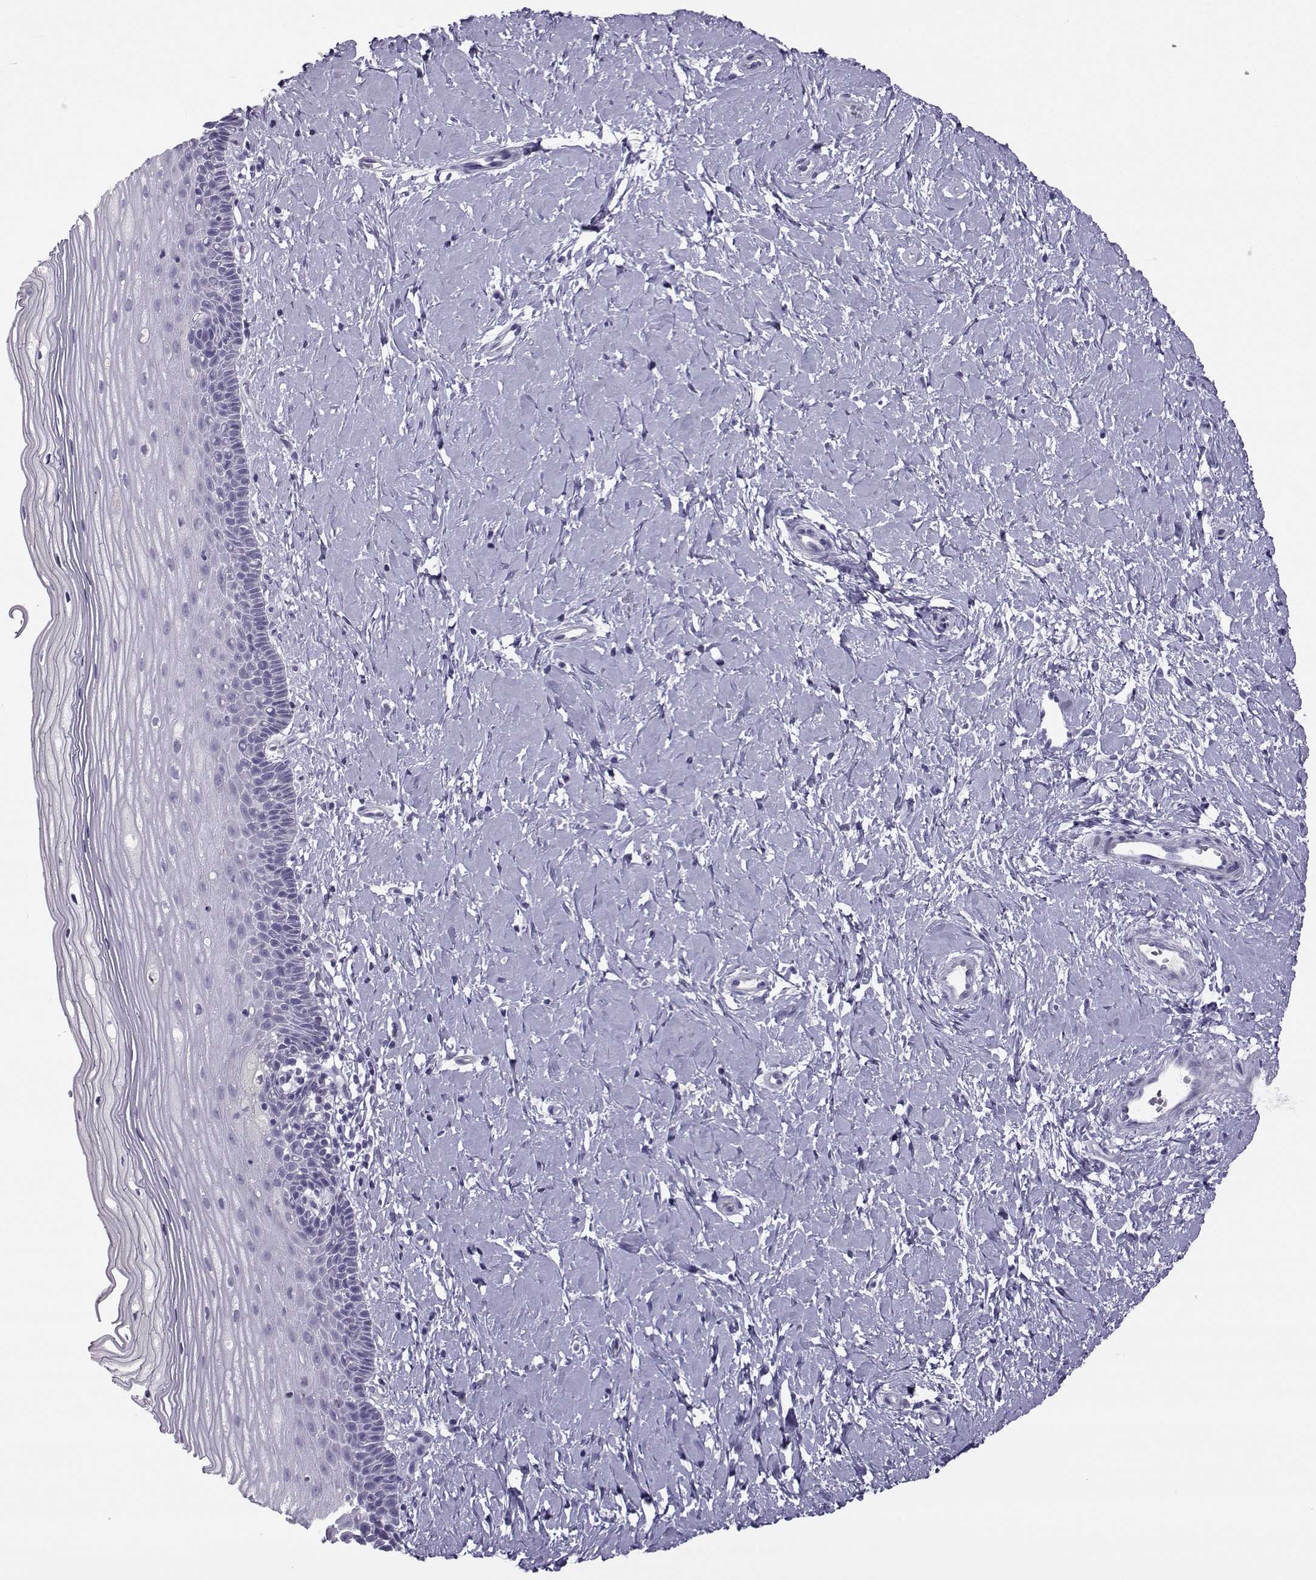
{"staining": {"intensity": "negative", "quantity": "none", "location": "none"}, "tissue": "cervix", "cell_type": "Glandular cells", "image_type": "normal", "snomed": [{"axis": "morphology", "description": "Normal tissue, NOS"}, {"axis": "topography", "description": "Cervix"}], "caption": "This micrograph is of benign cervix stained with IHC to label a protein in brown with the nuclei are counter-stained blue. There is no staining in glandular cells. (DAB immunohistochemistry (IHC) with hematoxylin counter stain).", "gene": "ARMC2", "patient": {"sex": "female", "age": 37}}